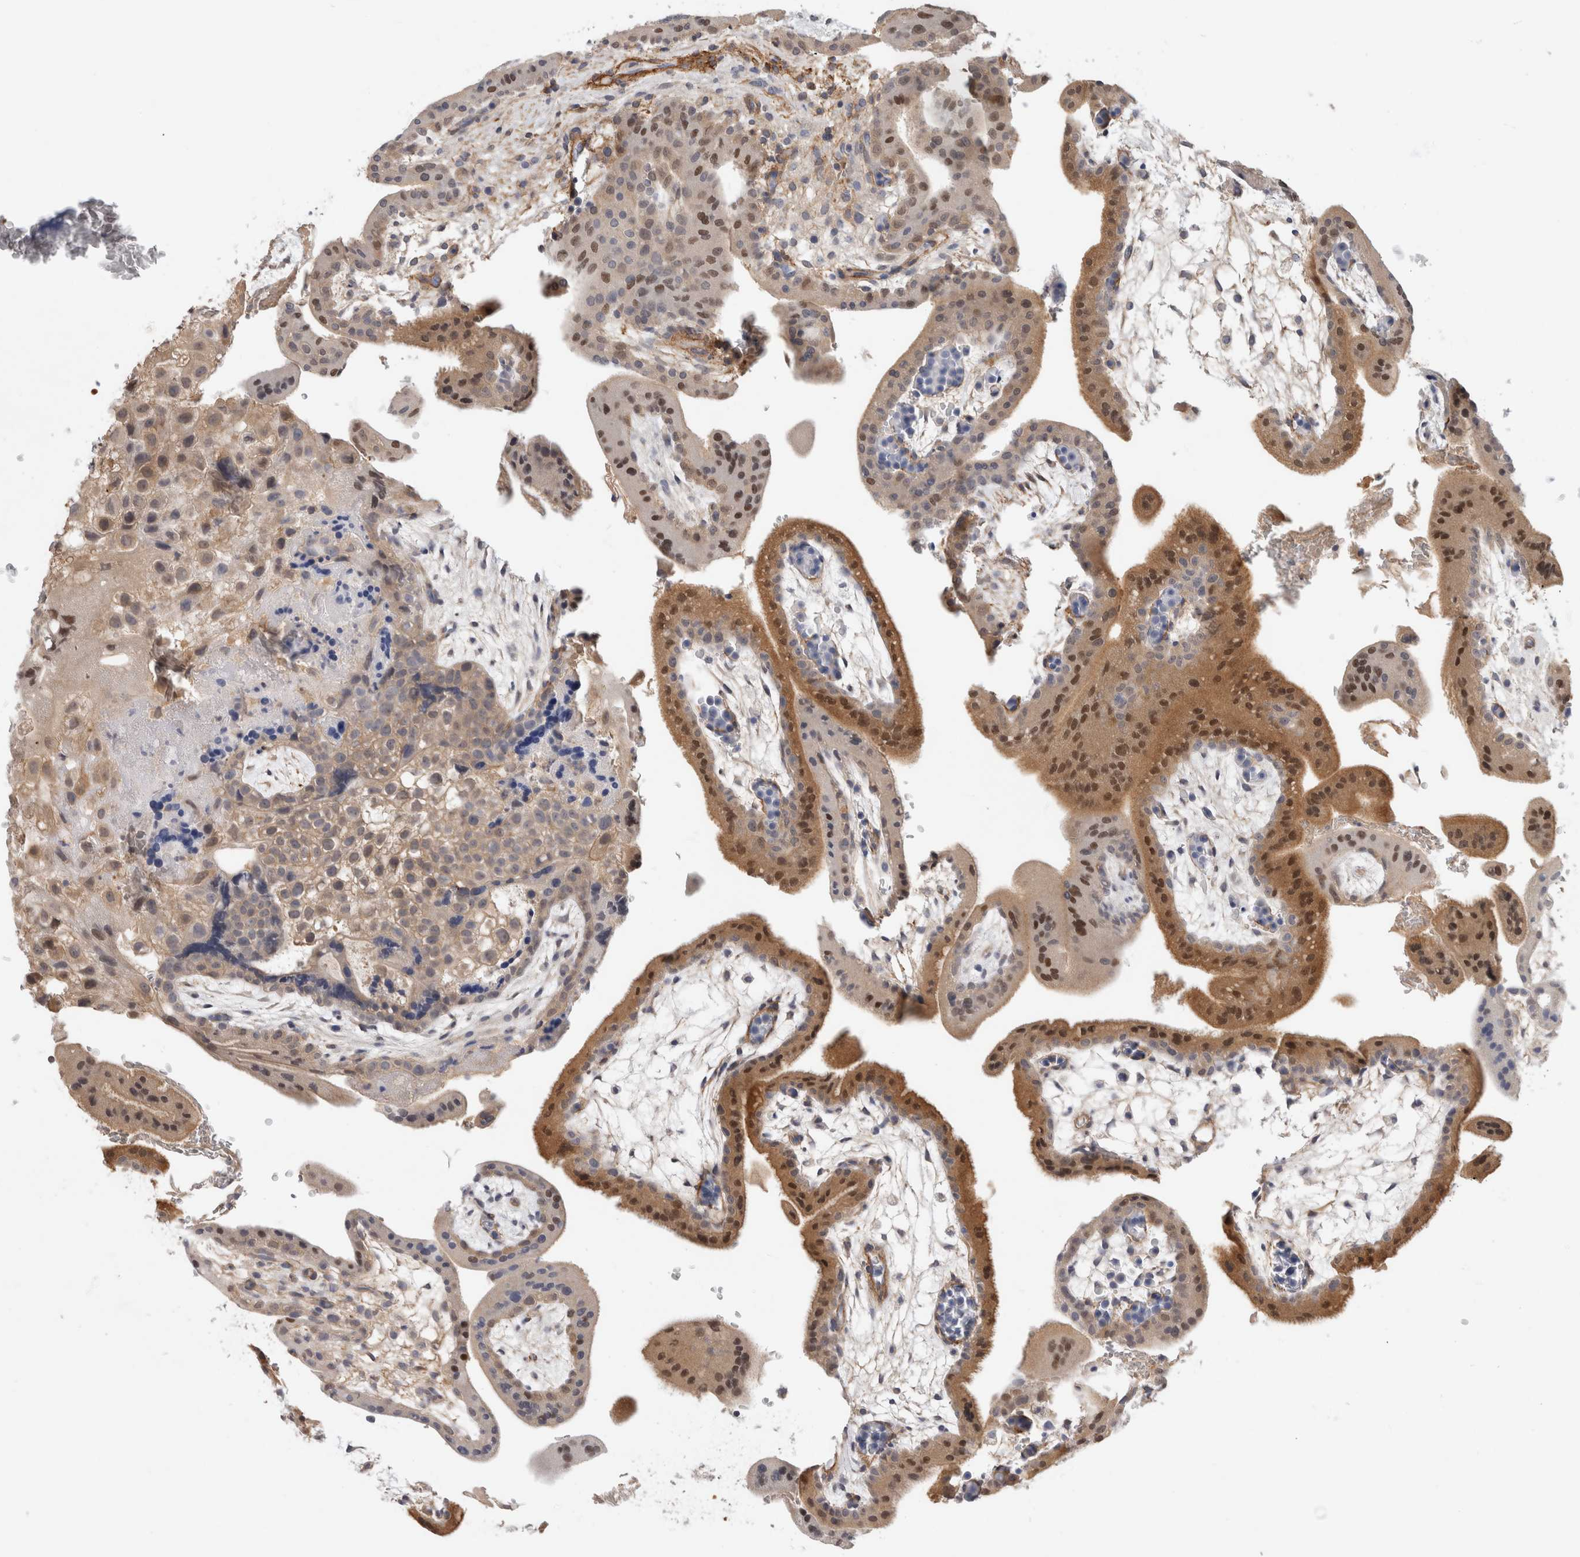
{"staining": {"intensity": "moderate", "quantity": "25%-75%", "location": "cytoplasmic/membranous,nuclear"}, "tissue": "placenta", "cell_type": "Decidual cells", "image_type": "normal", "snomed": [{"axis": "morphology", "description": "Normal tissue, NOS"}, {"axis": "topography", "description": "Placenta"}], "caption": "Immunohistochemical staining of normal human placenta displays moderate cytoplasmic/membranous,nuclear protein staining in approximately 25%-75% of decidual cells.", "gene": "PGM1", "patient": {"sex": "female", "age": 35}}